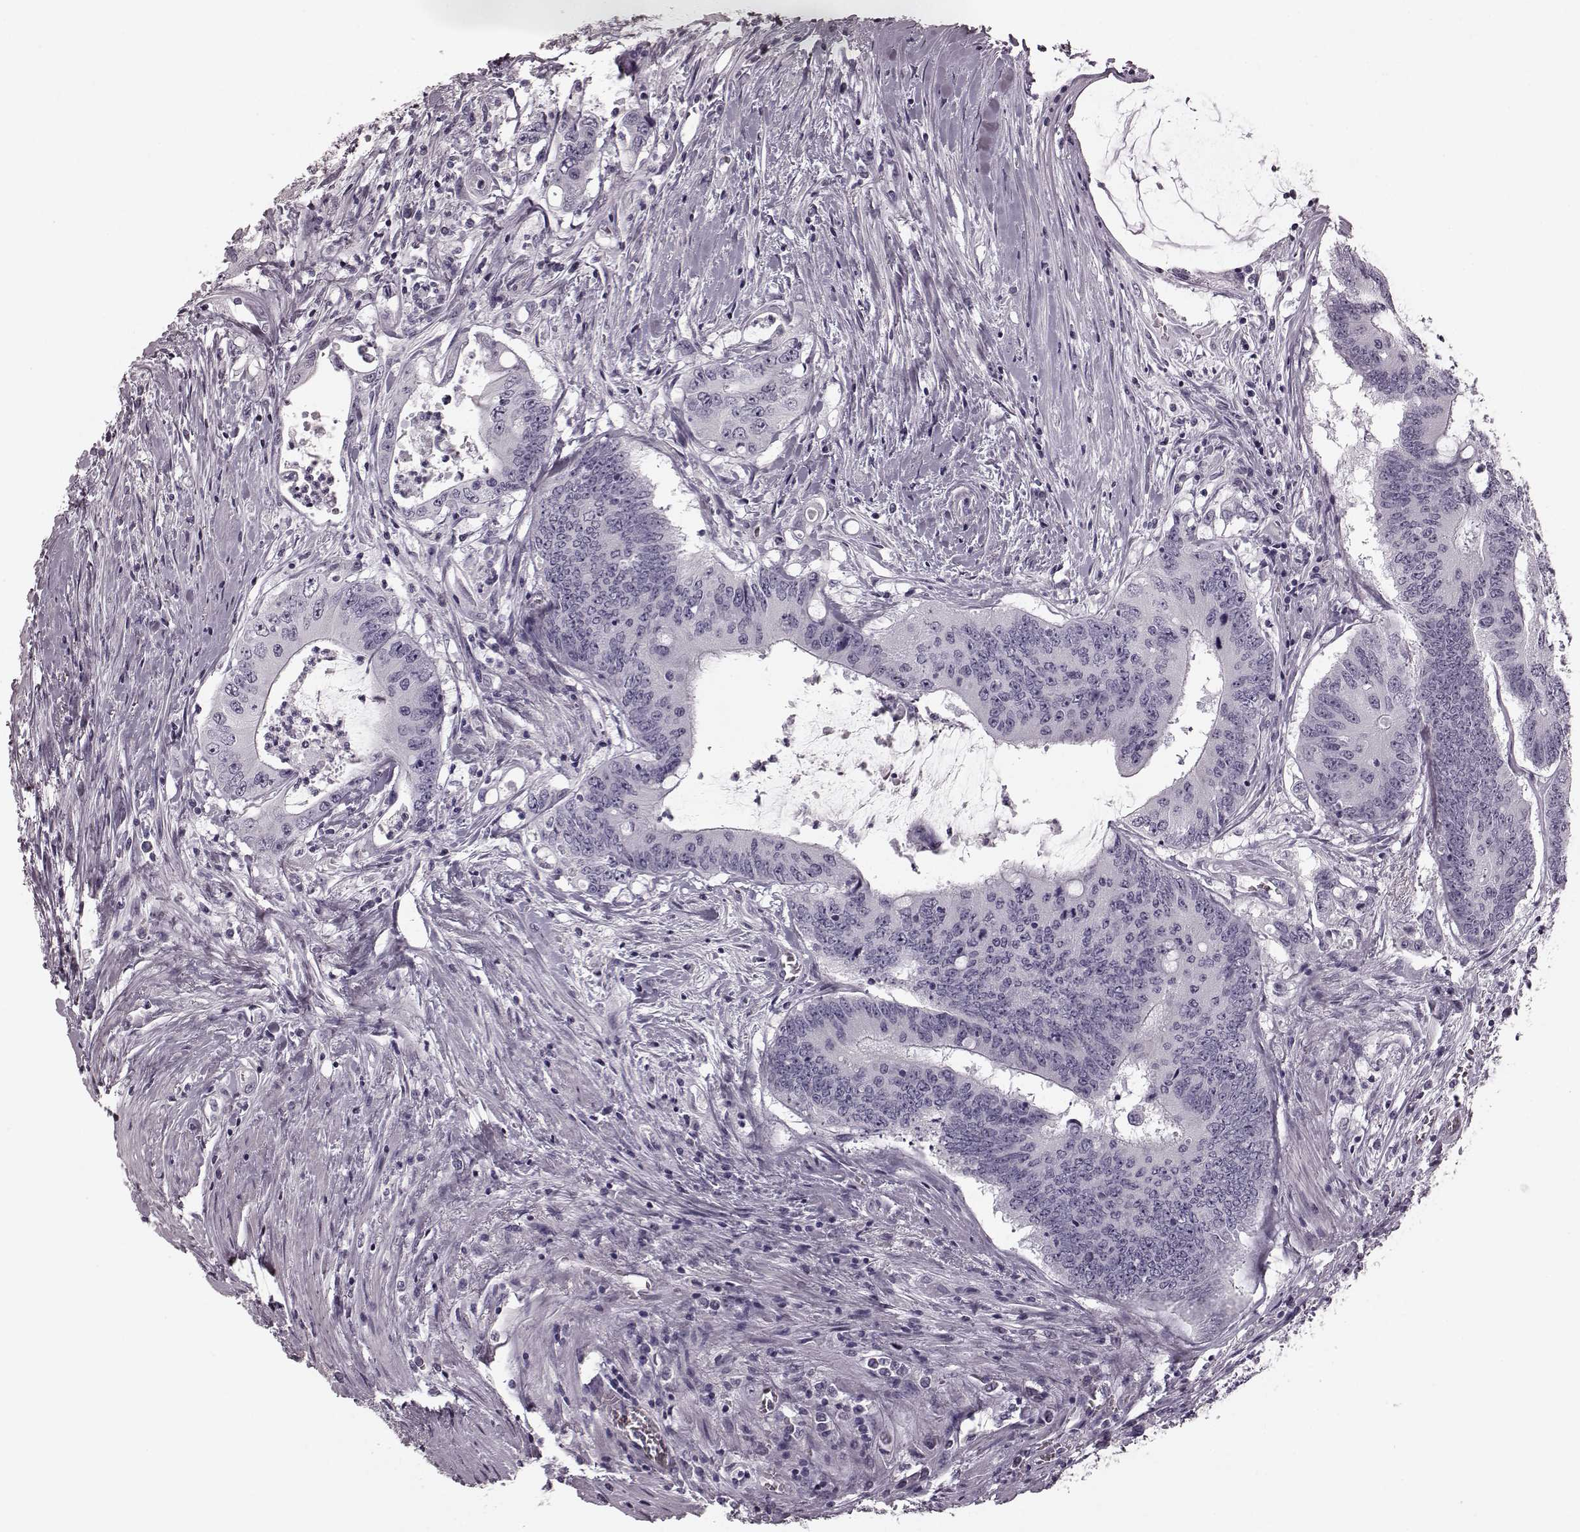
{"staining": {"intensity": "negative", "quantity": "none", "location": "none"}, "tissue": "colorectal cancer", "cell_type": "Tumor cells", "image_type": "cancer", "snomed": [{"axis": "morphology", "description": "Adenocarcinoma, NOS"}, {"axis": "topography", "description": "Rectum"}], "caption": "The histopathology image shows no significant expression in tumor cells of colorectal adenocarcinoma.", "gene": "TRPM1", "patient": {"sex": "male", "age": 59}}